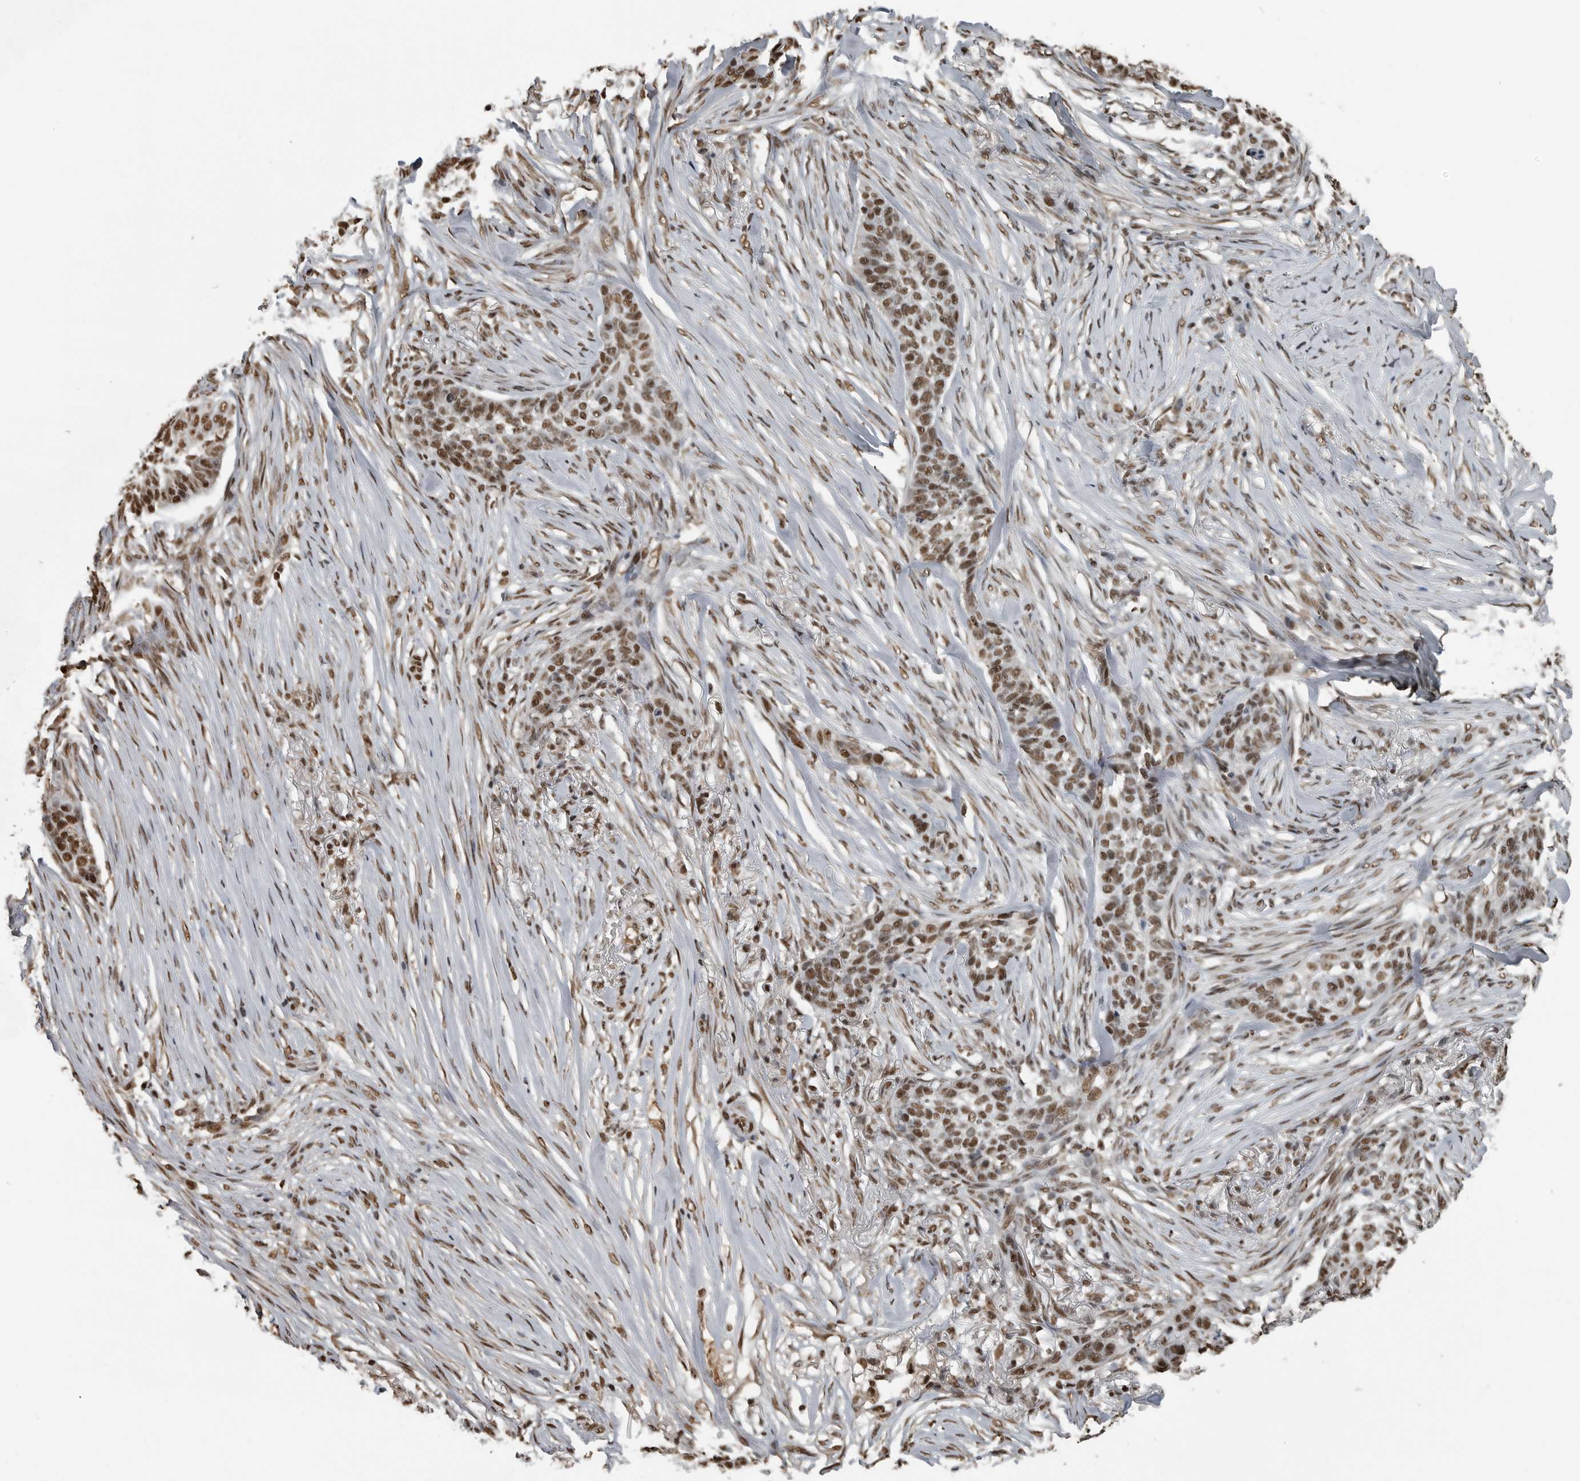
{"staining": {"intensity": "moderate", "quantity": ">75%", "location": "nuclear"}, "tissue": "skin cancer", "cell_type": "Tumor cells", "image_type": "cancer", "snomed": [{"axis": "morphology", "description": "Basal cell carcinoma"}, {"axis": "topography", "description": "Skin"}], "caption": "Immunohistochemistry (DAB) staining of human basal cell carcinoma (skin) demonstrates moderate nuclear protein positivity in approximately >75% of tumor cells.", "gene": "TGS1", "patient": {"sex": "male", "age": 85}}